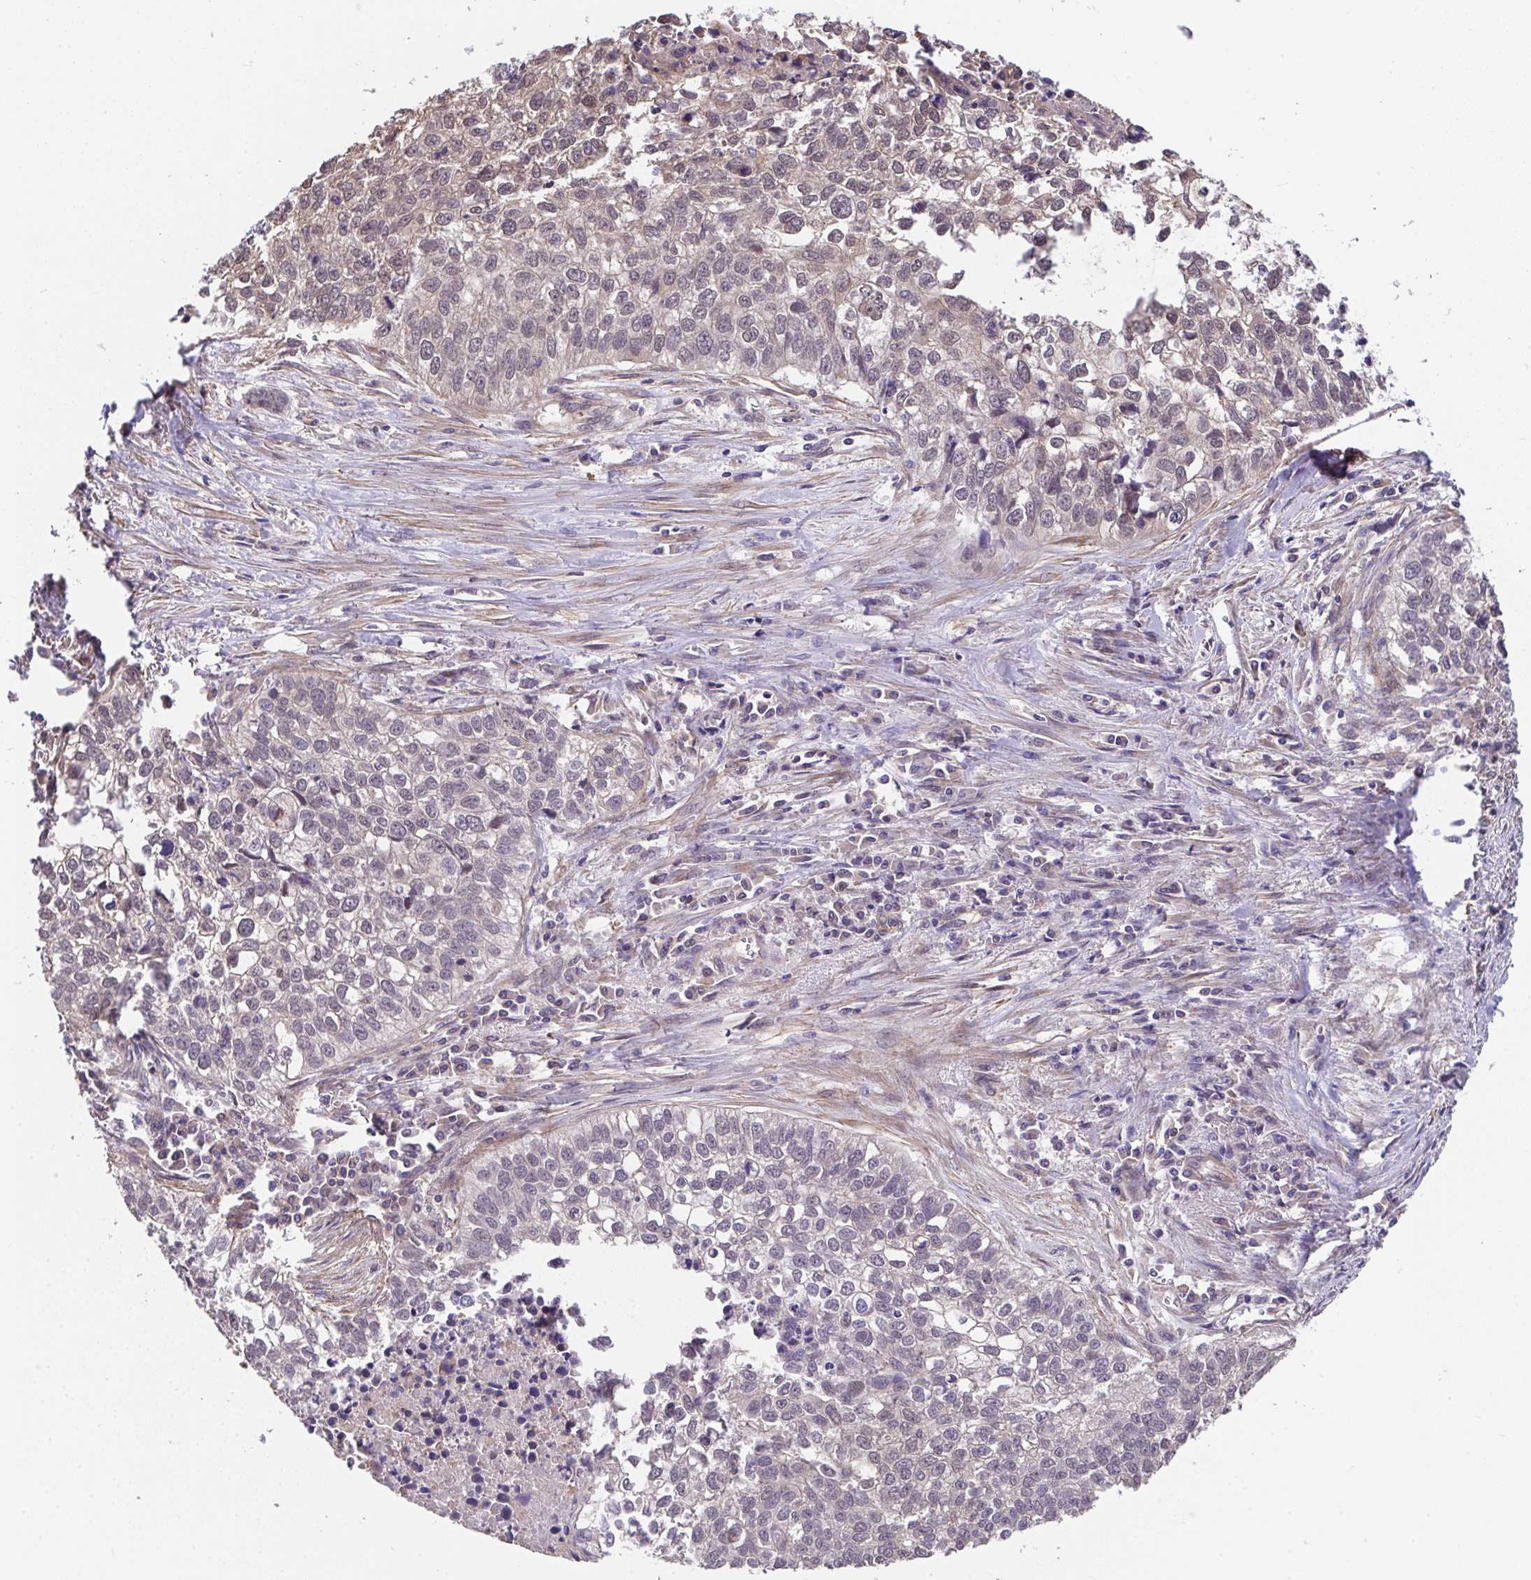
{"staining": {"intensity": "weak", "quantity": "<25%", "location": "cytoplasmic/membranous,nuclear"}, "tissue": "lung cancer", "cell_type": "Tumor cells", "image_type": "cancer", "snomed": [{"axis": "morphology", "description": "Squamous cell carcinoma, NOS"}, {"axis": "topography", "description": "Lung"}], "caption": "DAB immunohistochemical staining of lung squamous cell carcinoma displays no significant staining in tumor cells.", "gene": "ZNF696", "patient": {"sex": "male", "age": 74}}